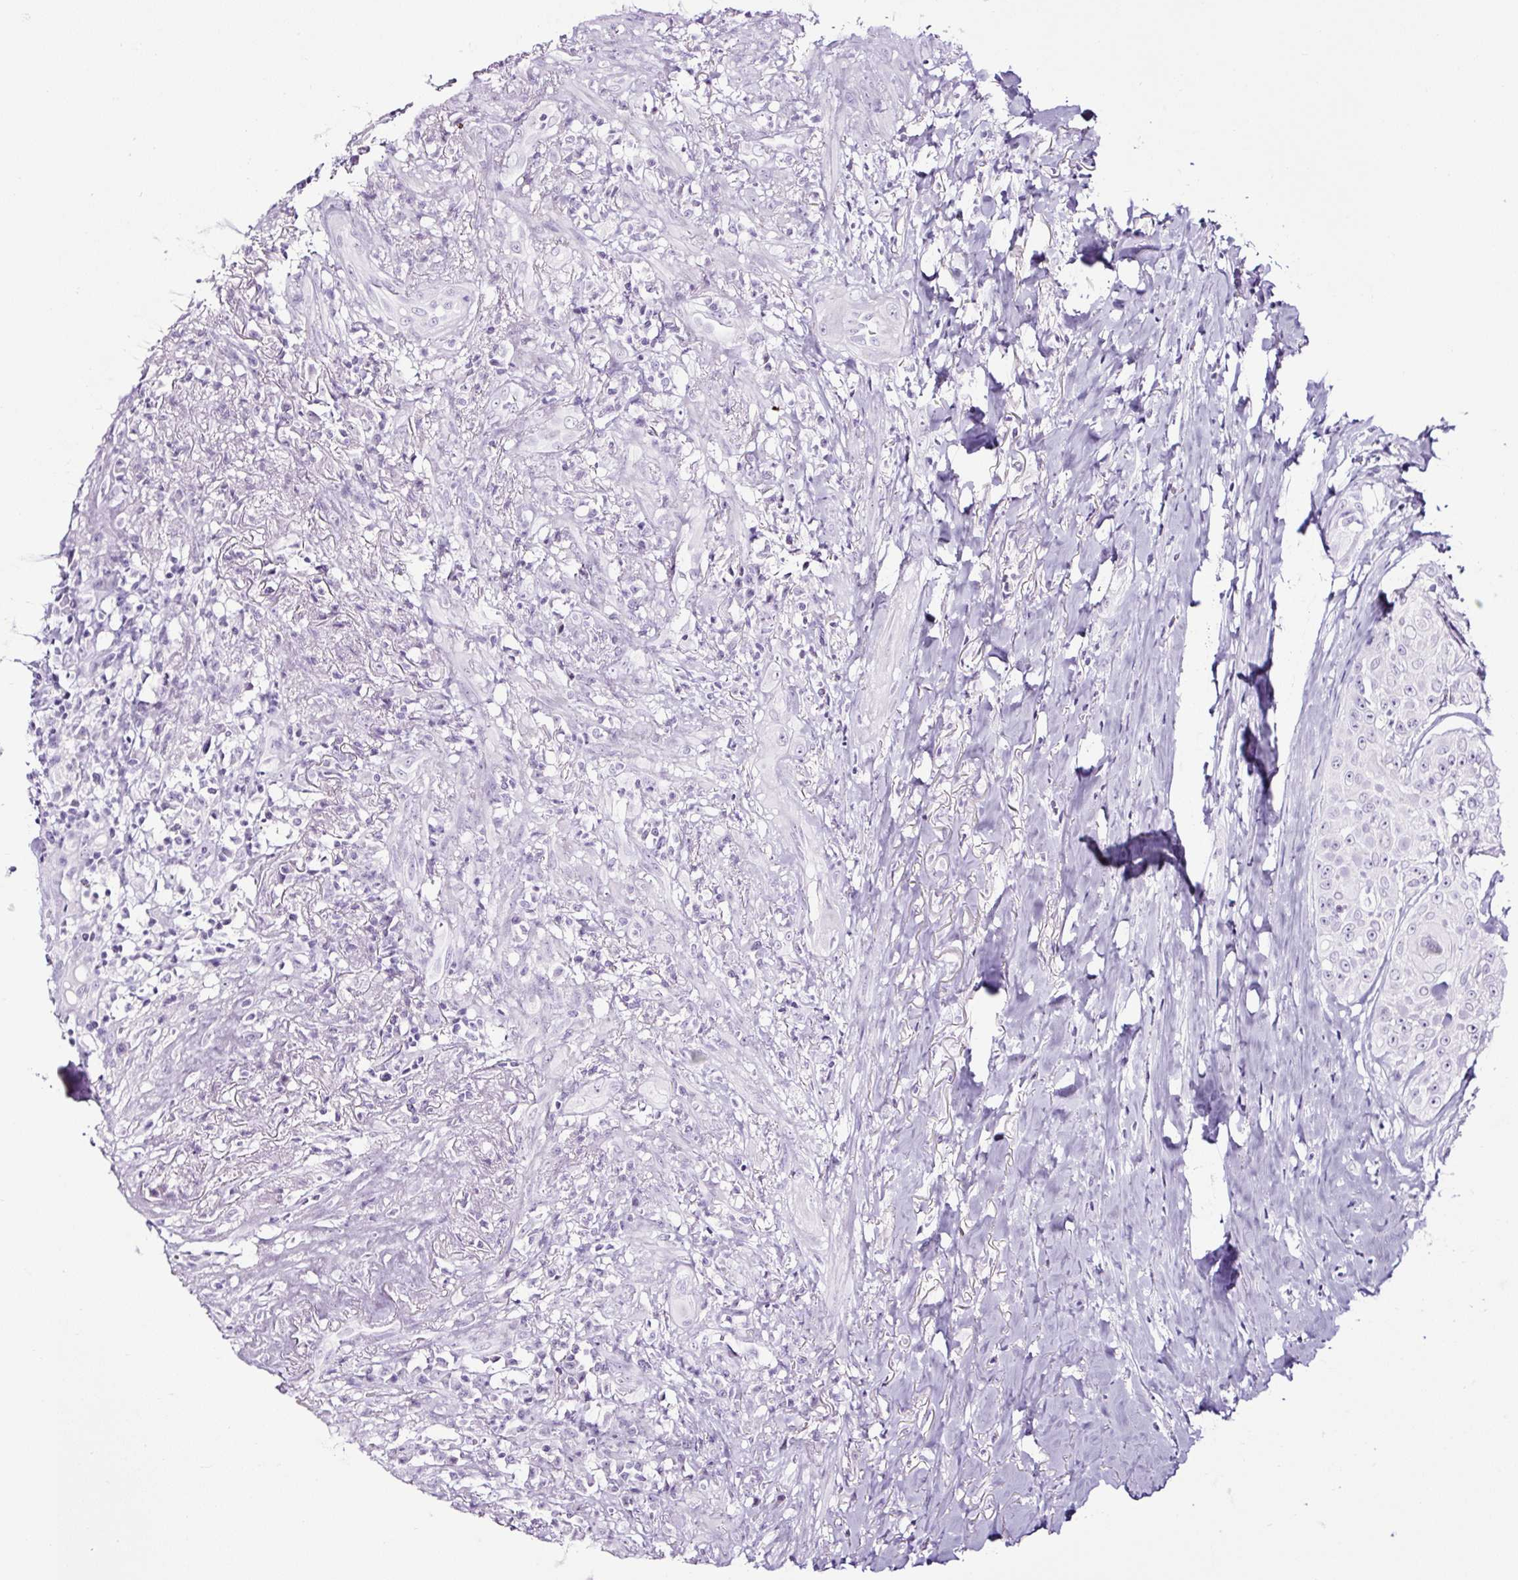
{"staining": {"intensity": "negative", "quantity": "none", "location": "none"}, "tissue": "head and neck cancer", "cell_type": "Tumor cells", "image_type": "cancer", "snomed": [{"axis": "morphology", "description": "Squamous cell carcinoma, NOS"}, {"axis": "topography", "description": "Head-Neck"}], "caption": "This is an immunohistochemistry image of head and neck squamous cell carcinoma. There is no positivity in tumor cells.", "gene": "NPHS2", "patient": {"sex": "male", "age": 83}}